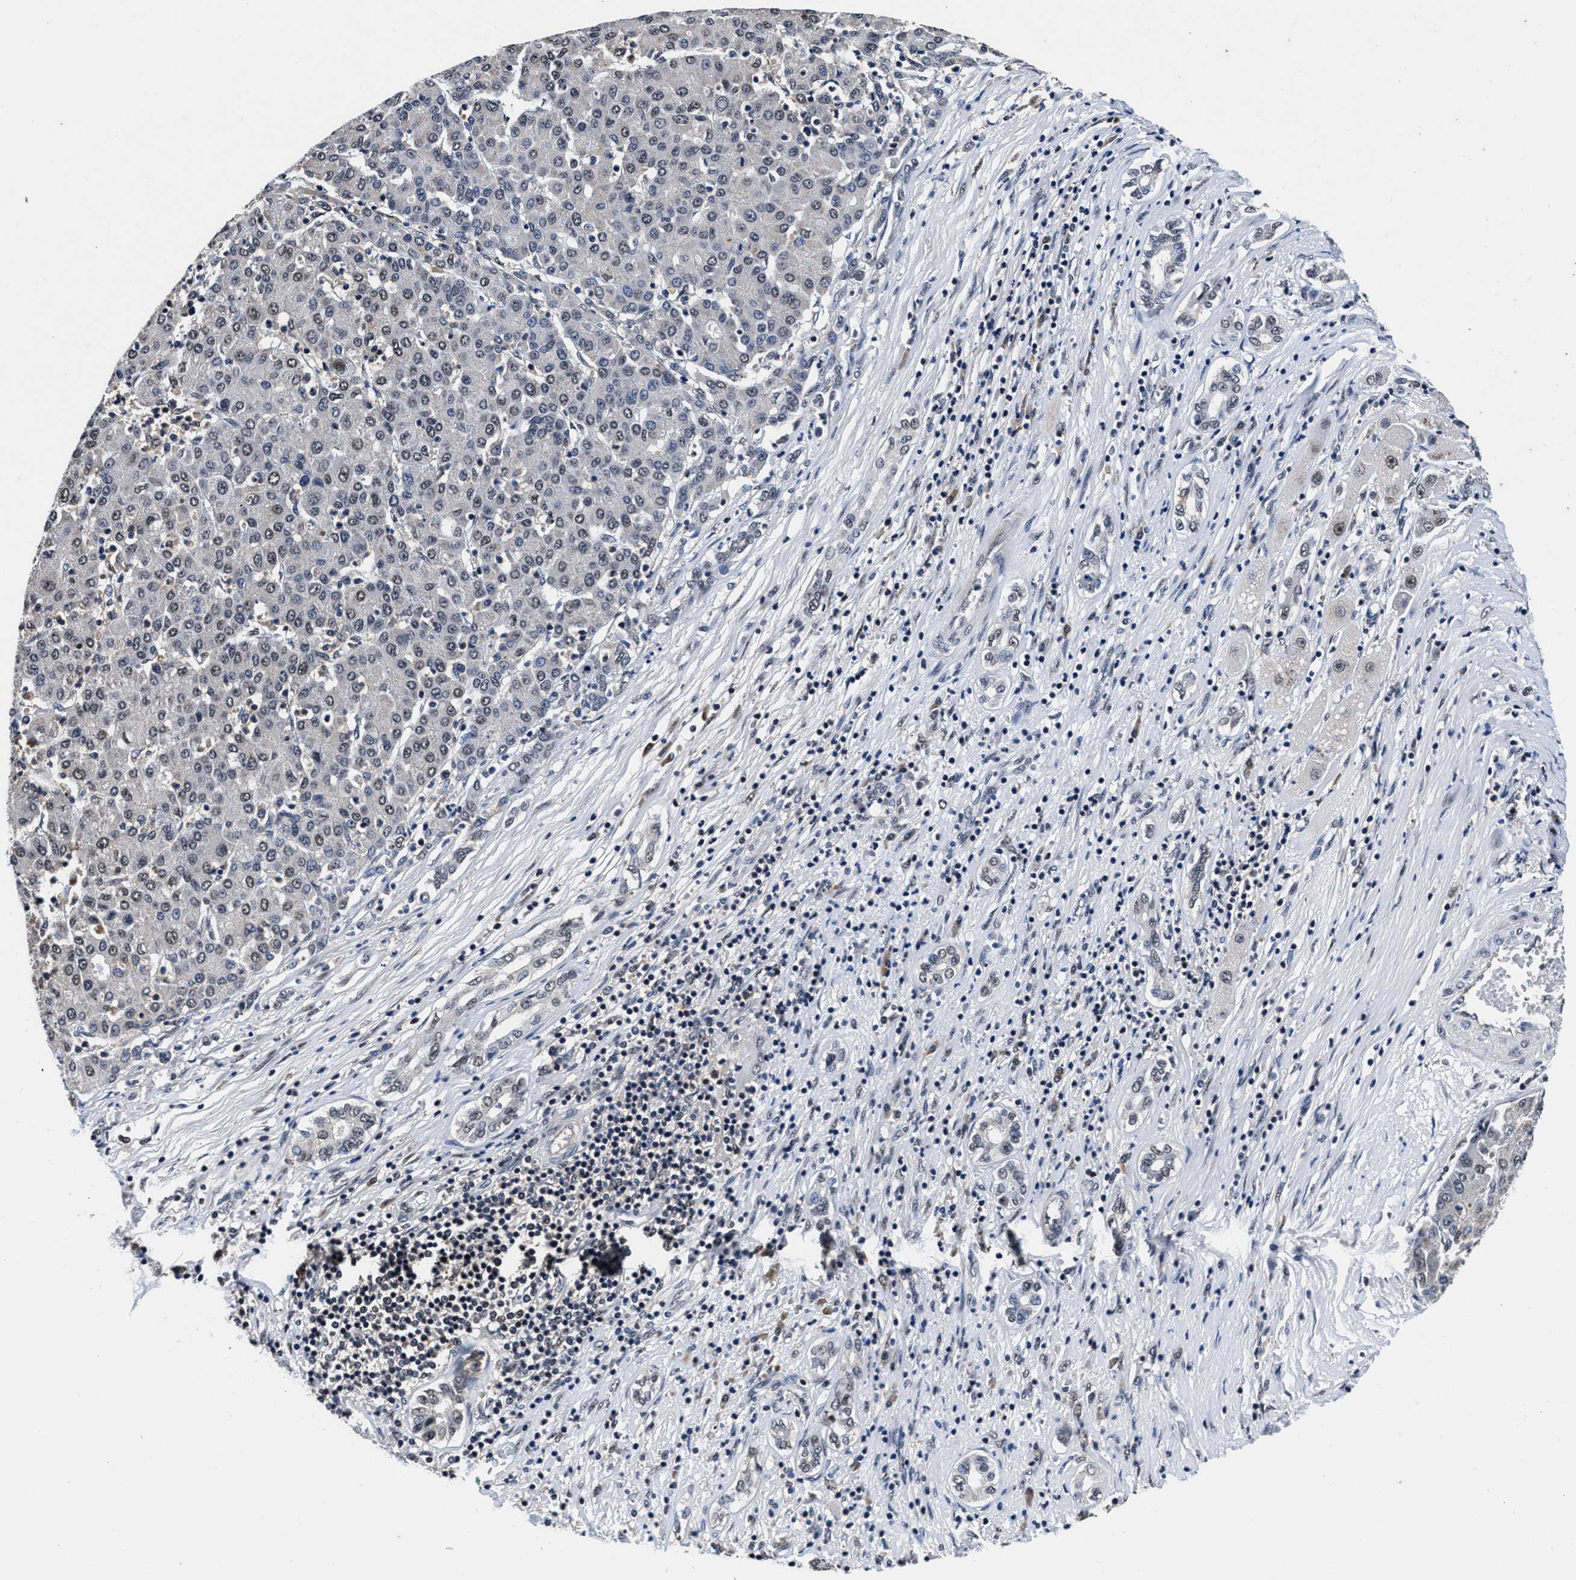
{"staining": {"intensity": "weak", "quantity": "25%-75%", "location": "nuclear"}, "tissue": "liver cancer", "cell_type": "Tumor cells", "image_type": "cancer", "snomed": [{"axis": "morphology", "description": "Carcinoma, Hepatocellular, NOS"}, {"axis": "topography", "description": "Liver"}], "caption": "An immunohistochemistry (IHC) photomicrograph of neoplastic tissue is shown. Protein staining in brown labels weak nuclear positivity in hepatocellular carcinoma (liver) within tumor cells.", "gene": "USP16", "patient": {"sex": "male", "age": 65}}